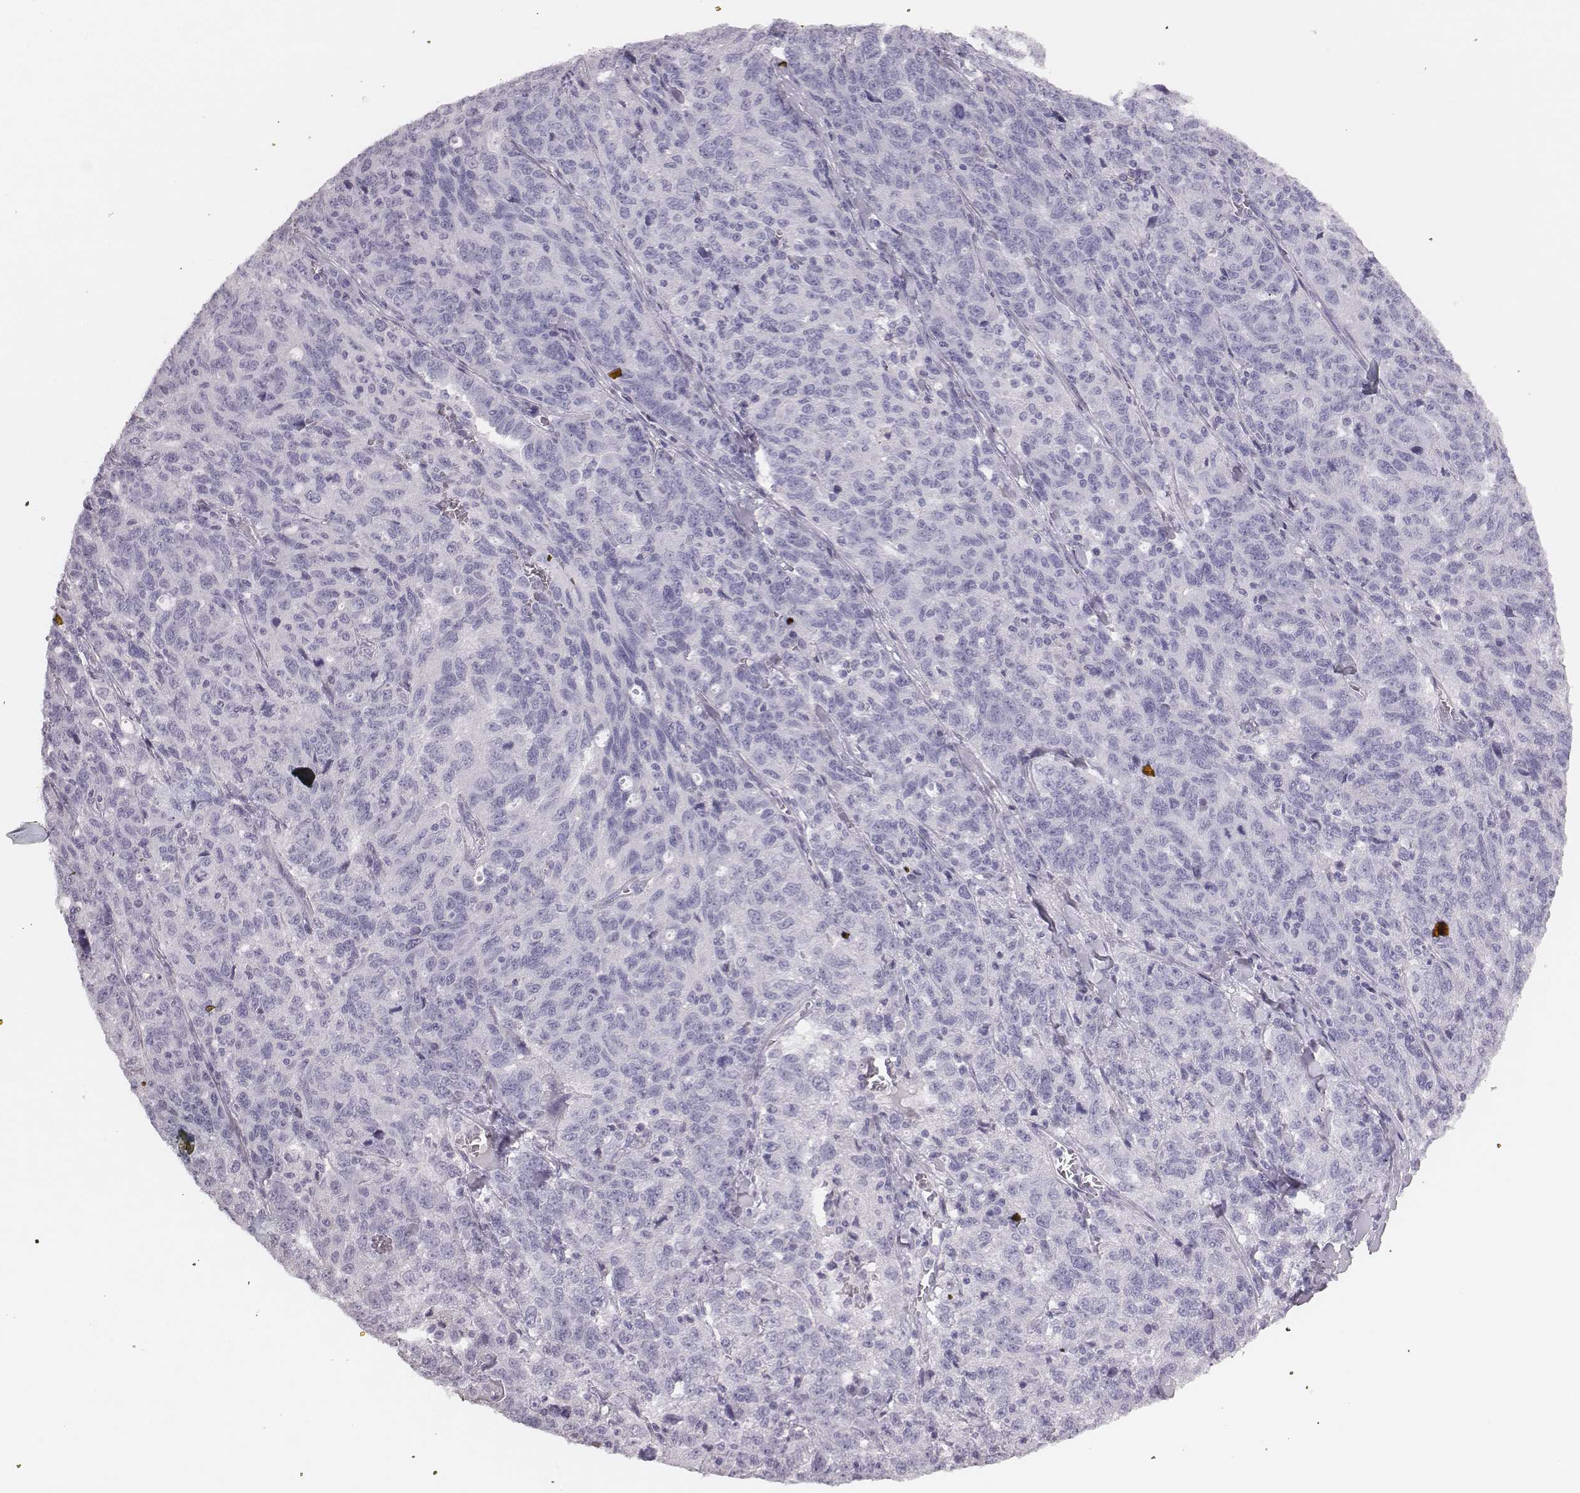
{"staining": {"intensity": "negative", "quantity": "none", "location": "none"}, "tissue": "ovarian cancer", "cell_type": "Tumor cells", "image_type": "cancer", "snomed": [{"axis": "morphology", "description": "Cystadenocarcinoma, serous, NOS"}, {"axis": "topography", "description": "Ovary"}], "caption": "This is an immunohistochemistry photomicrograph of human ovarian cancer (serous cystadenocarcinoma). There is no staining in tumor cells.", "gene": "H1-6", "patient": {"sex": "female", "age": 71}}